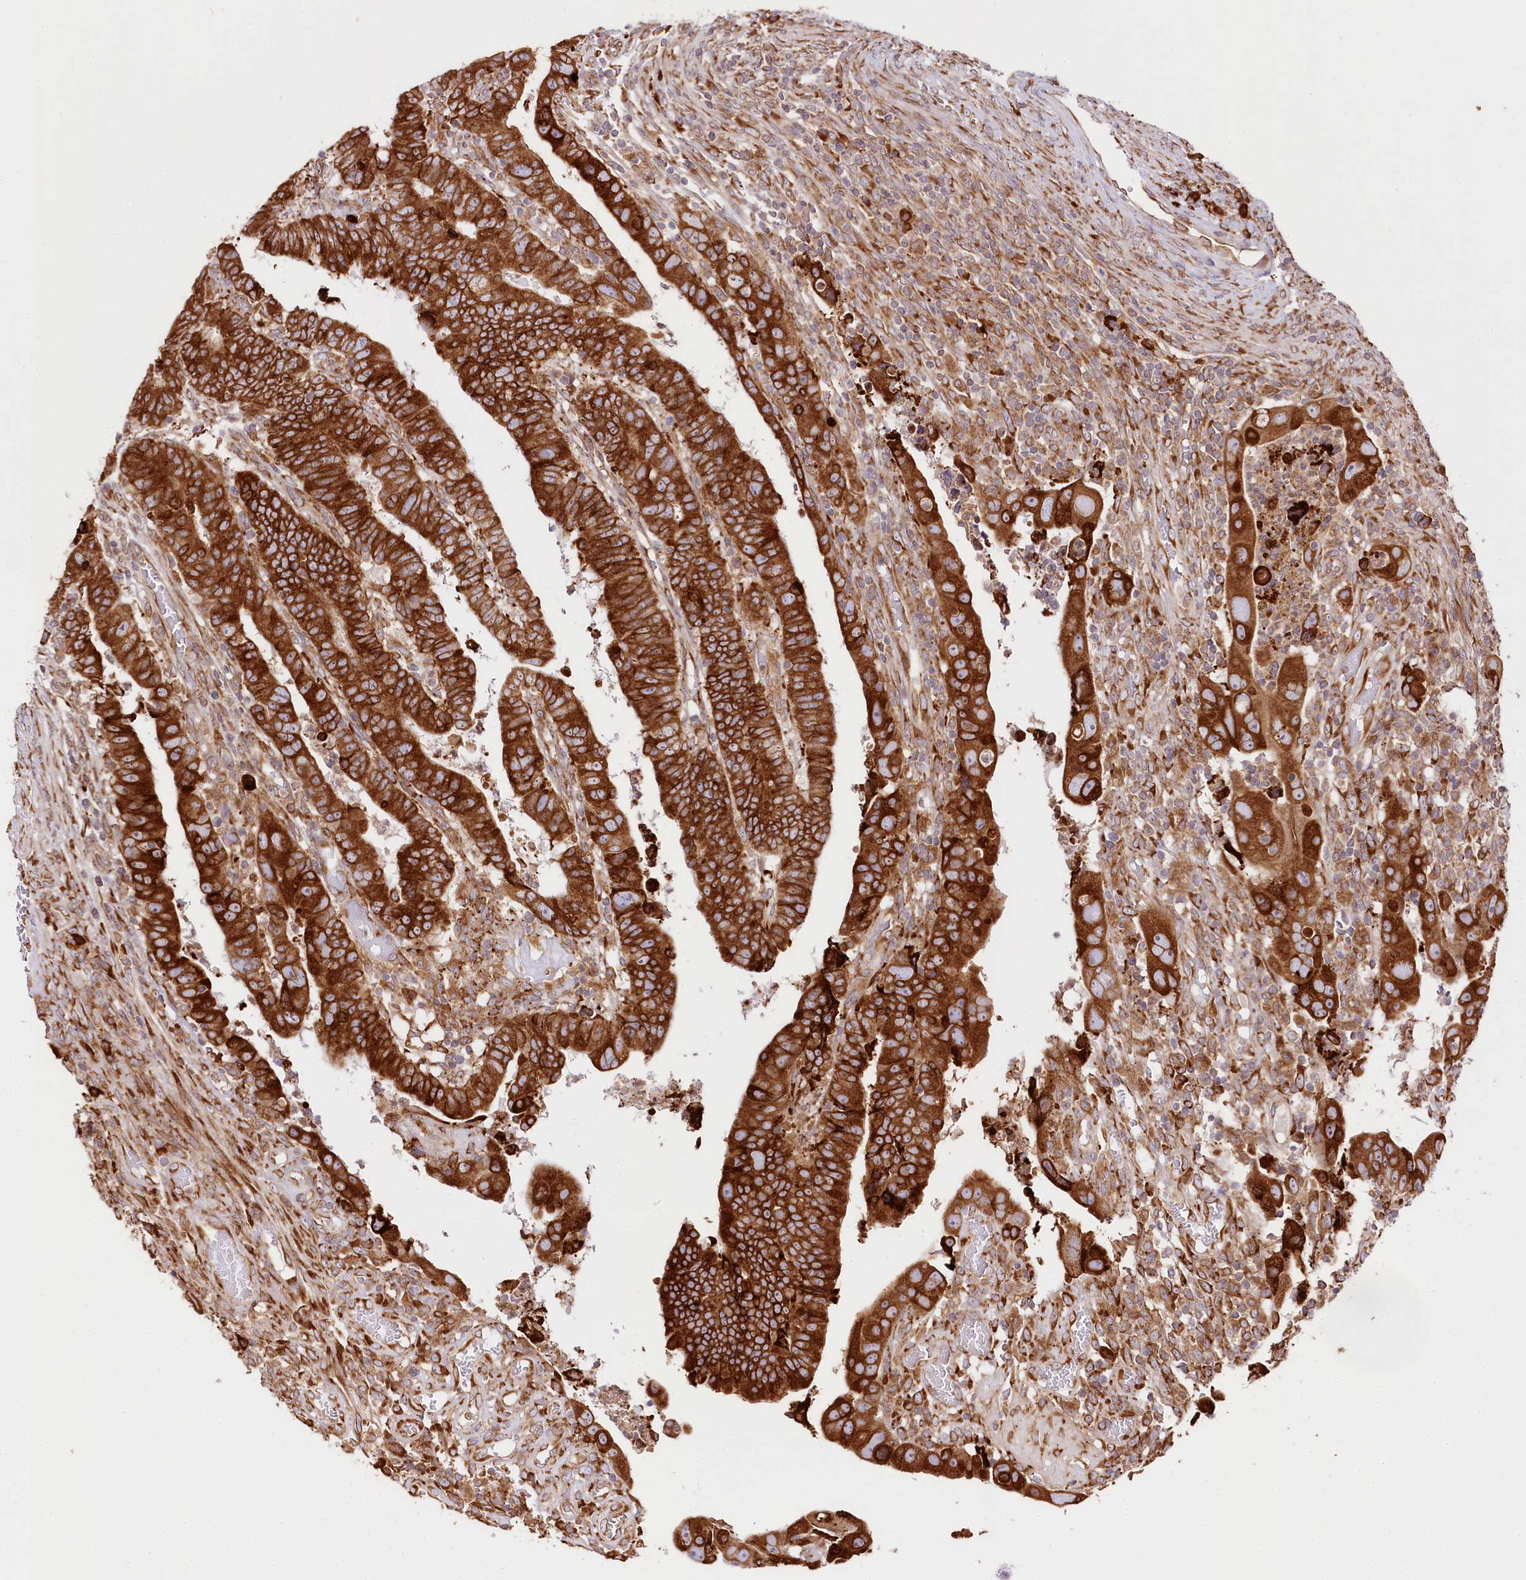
{"staining": {"intensity": "strong", "quantity": ">75%", "location": "cytoplasmic/membranous"}, "tissue": "colorectal cancer", "cell_type": "Tumor cells", "image_type": "cancer", "snomed": [{"axis": "morphology", "description": "Normal tissue, NOS"}, {"axis": "morphology", "description": "Adenocarcinoma, NOS"}, {"axis": "topography", "description": "Rectum"}], "caption": "A brown stain labels strong cytoplasmic/membranous positivity of a protein in colorectal adenocarcinoma tumor cells.", "gene": "CNPY2", "patient": {"sex": "female", "age": 65}}